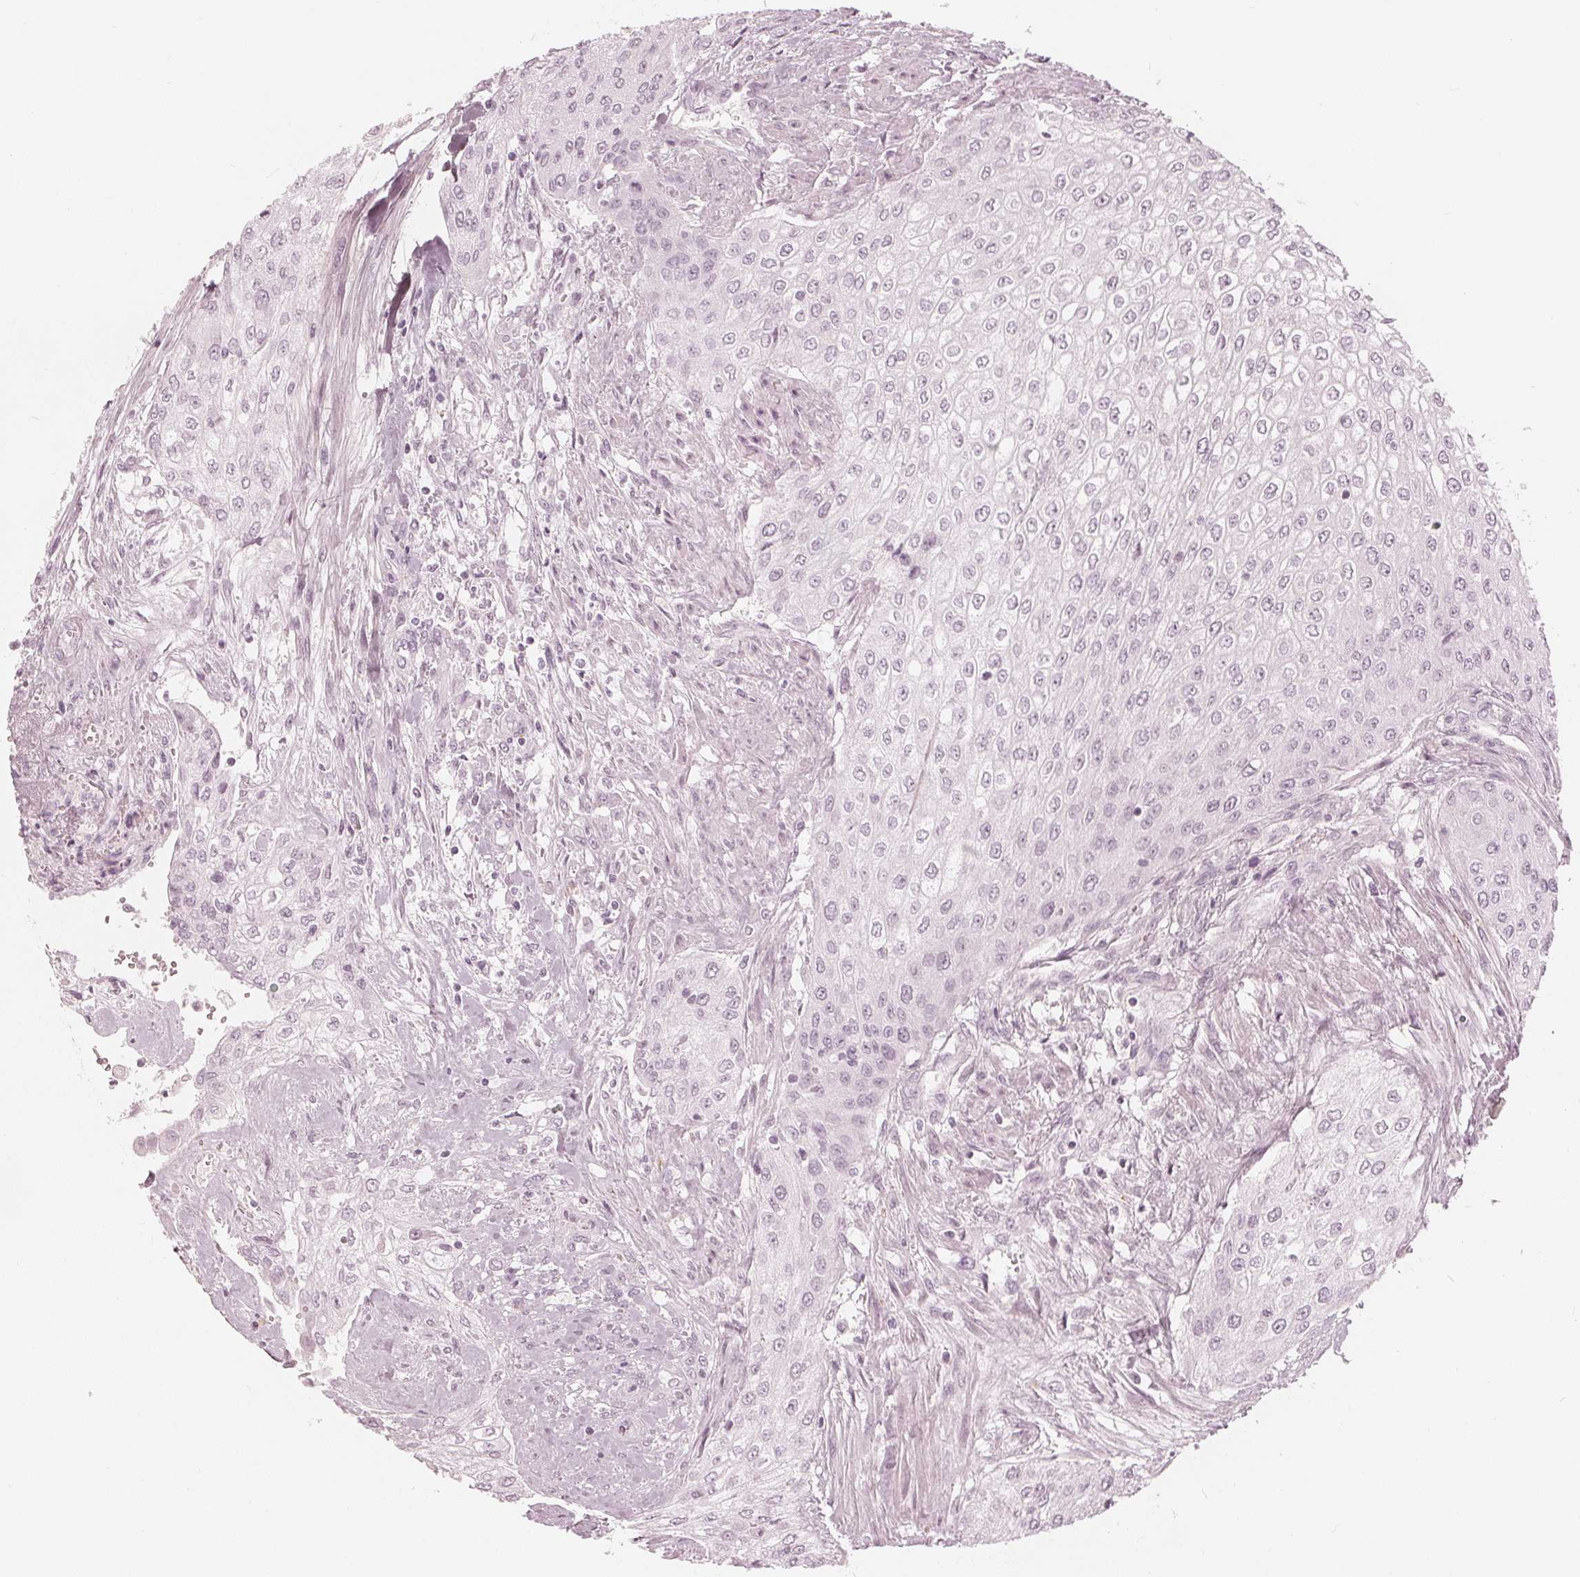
{"staining": {"intensity": "negative", "quantity": "none", "location": "none"}, "tissue": "urothelial cancer", "cell_type": "Tumor cells", "image_type": "cancer", "snomed": [{"axis": "morphology", "description": "Urothelial carcinoma, High grade"}, {"axis": "topography", "description": "Urinary bladder"}], "caption": "Tumor cells show no significant expression in urothelial cancer.", "gene": "PAEP", "patient": {"sex": "male", "age": 62}}